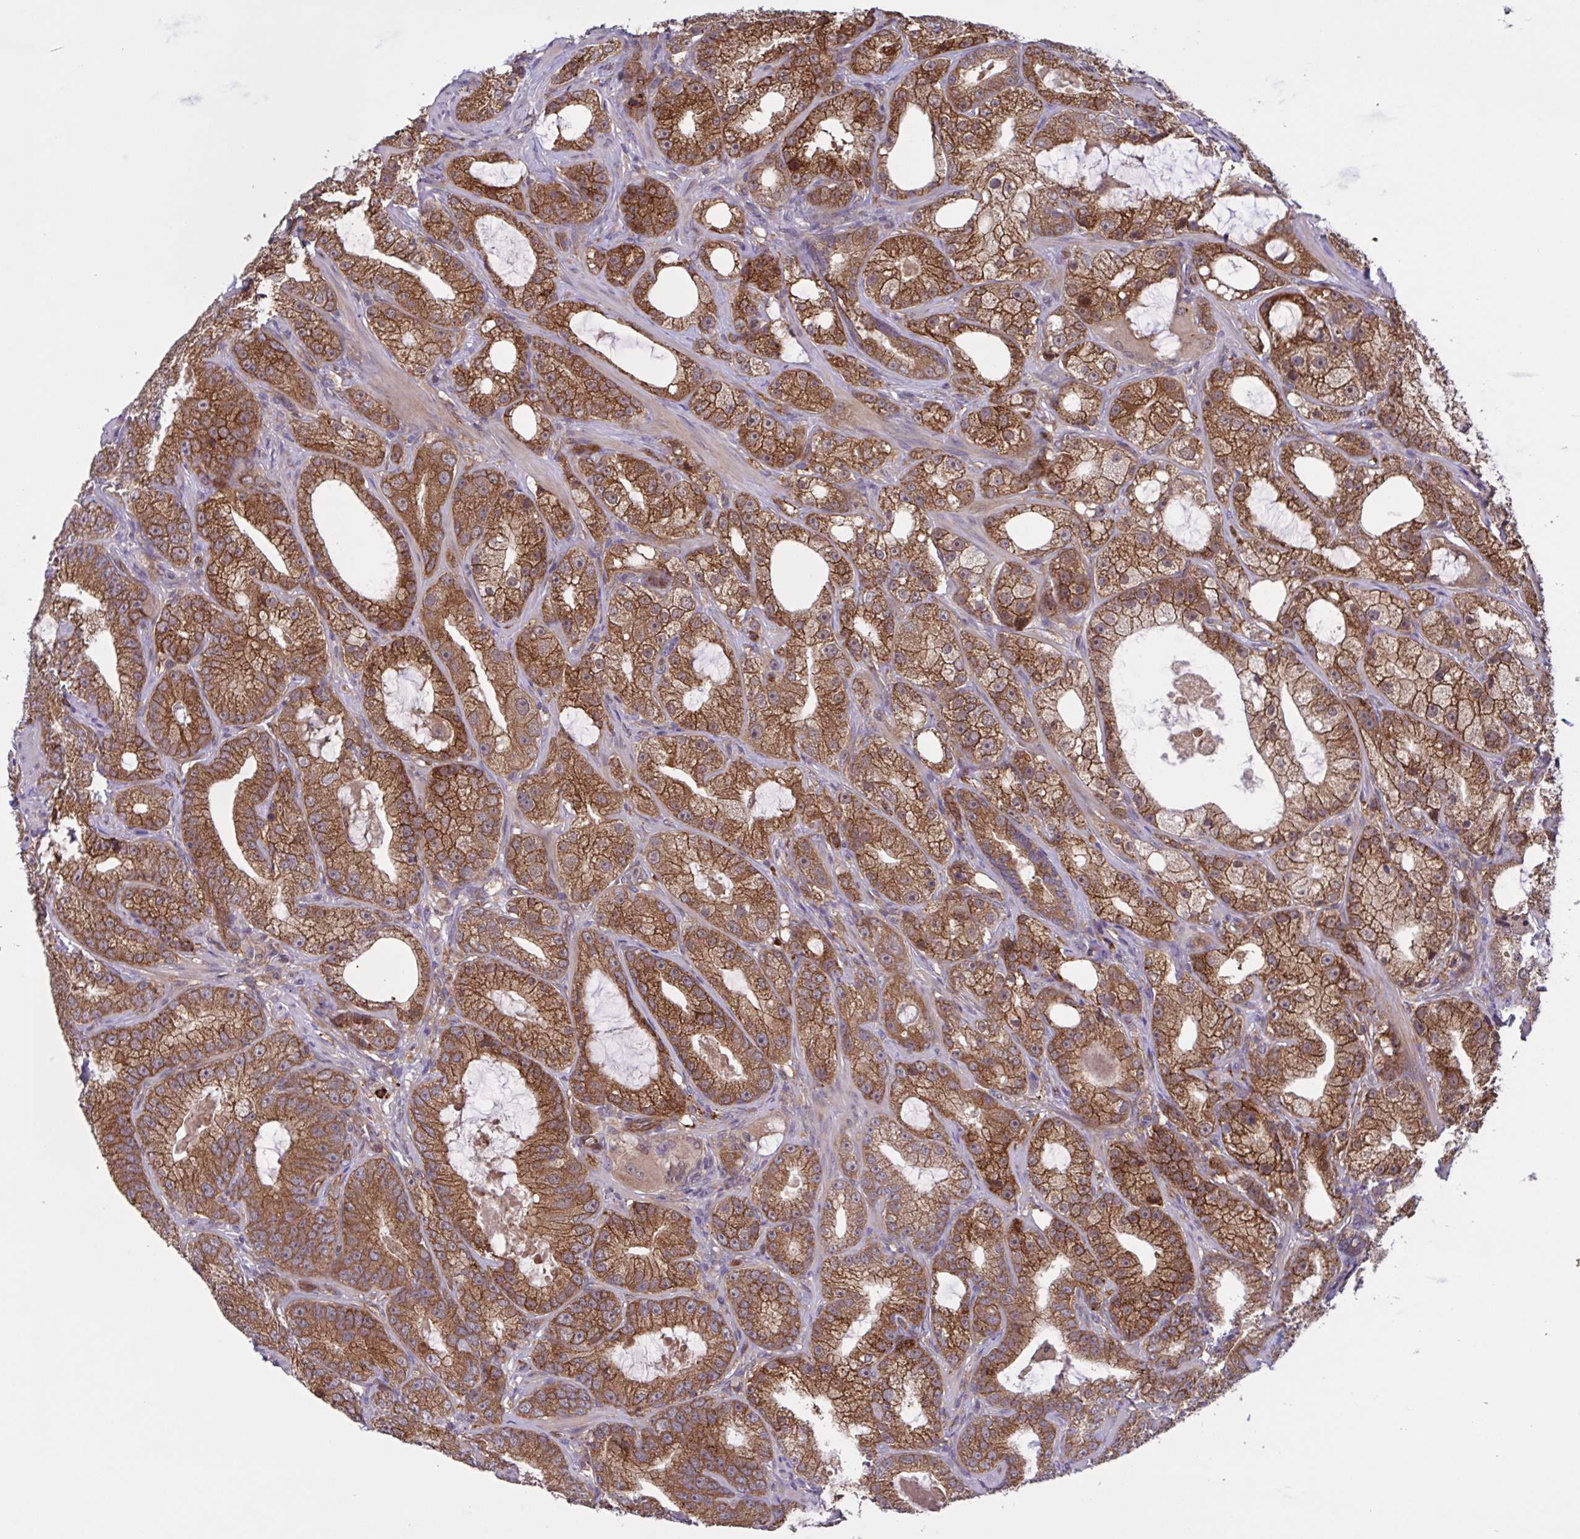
{"staining": {"intensity": "moderate", "quantity": ">75%", "location": "cytoplasmic/membranous"}, "tissue": "prostate cancer", "cell_type": "Tumor cells", "image_type": "cancer", "snomed": [{"axis": "morphology", "description": "Adenocarcinoma, High grade"}, {"axis": "topography", "description": "Prostate"}], "caption": "Protein analysis of adenocarcinoma (high-grade) (prostate) tissue demonstrates moderate cytoplasmic/membranous staining in about >75% of tumor cells.", "gene": "INTS10", "patient": {"sex": "male", "age": 65}}